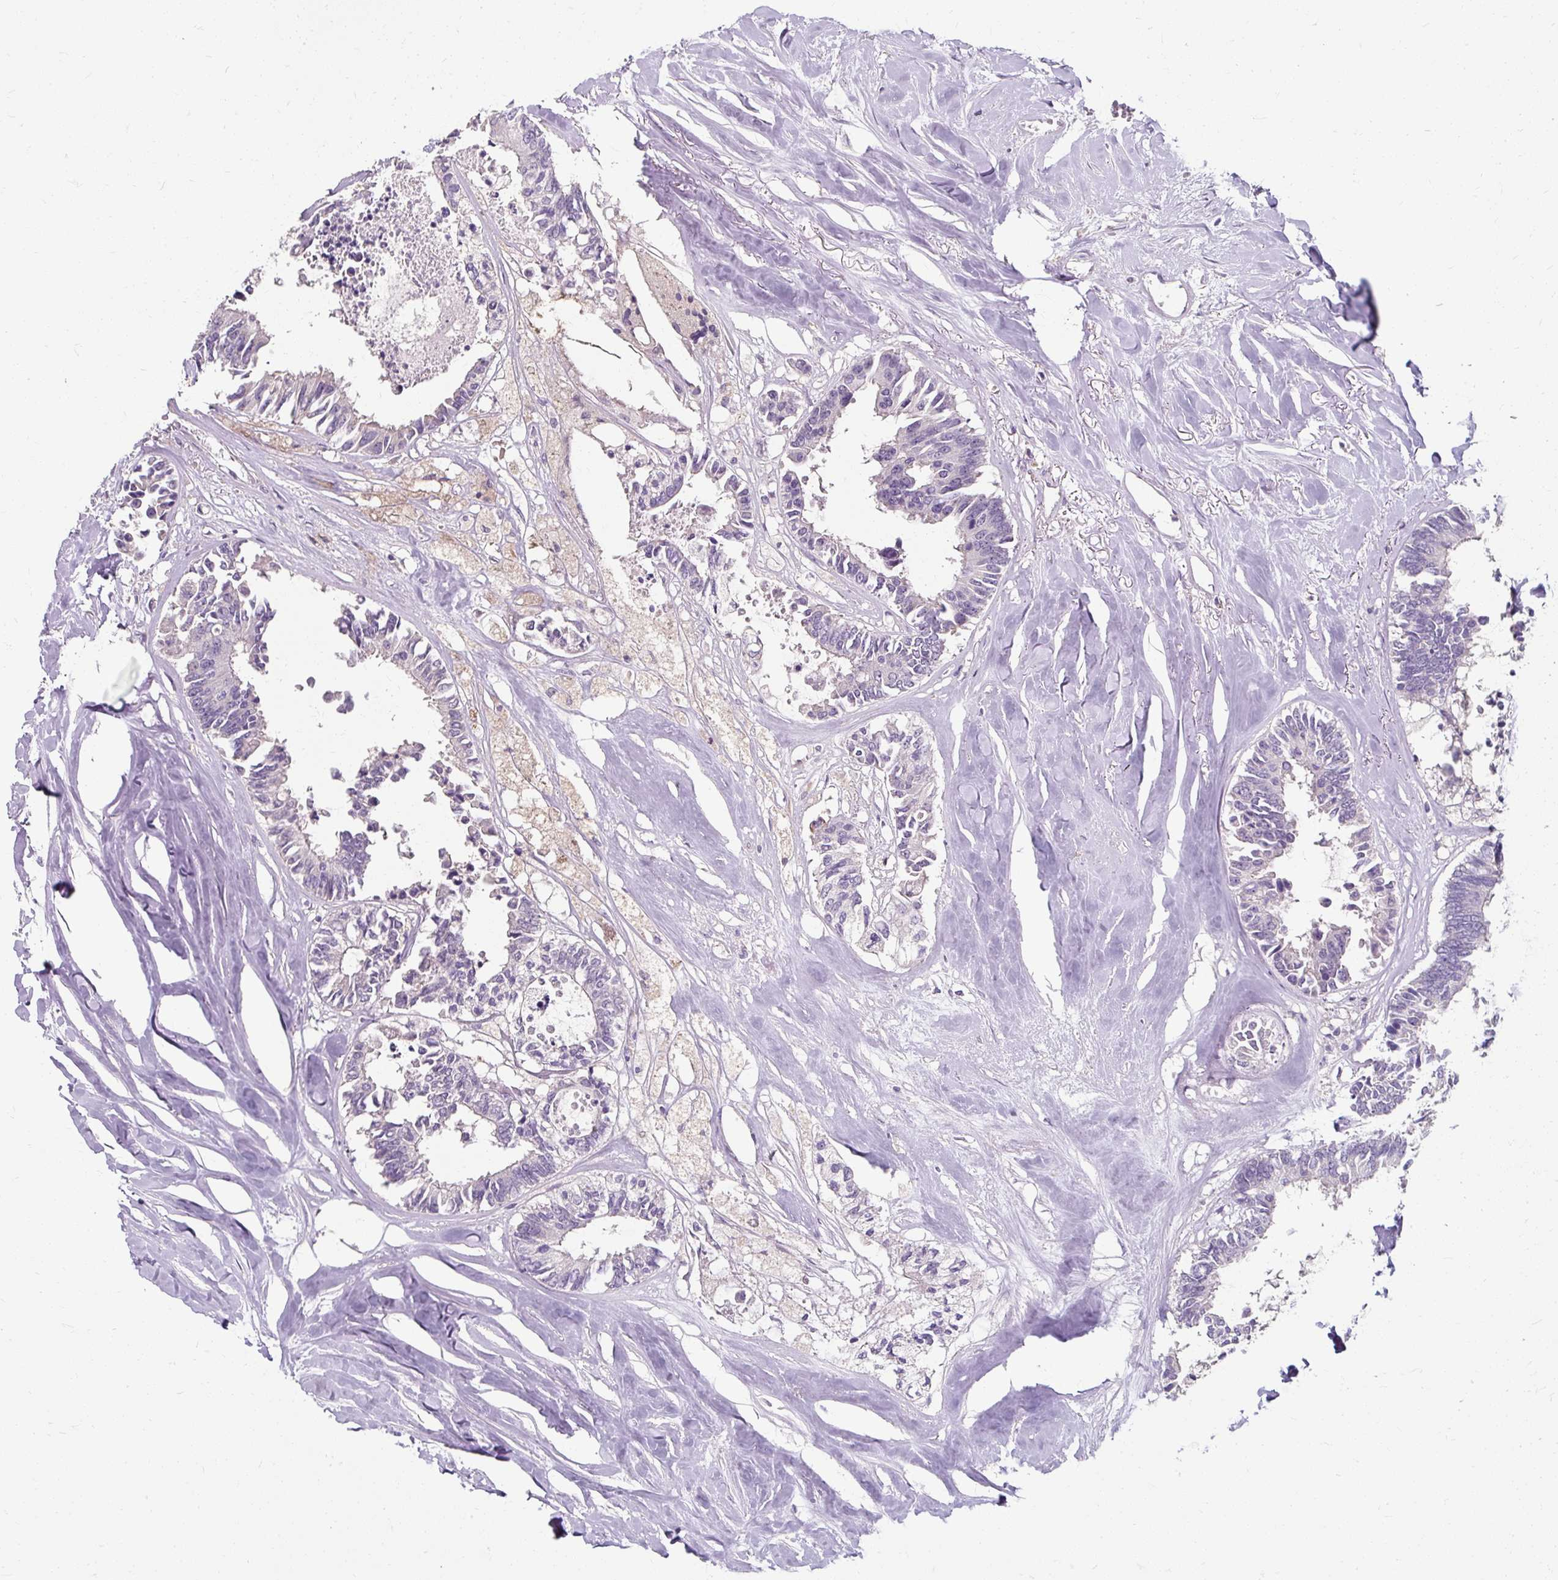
{"staining": {"intensity": "negative", "quantity": "none", "location": "none"}, "tissue": "colorectal cancer", "cell_type": "Tumor cells", "image_type": "cancer", "snomed": [{"axis": "morphology", "description": "Adenocarcinoma, NOS"}, {"axis": "topography", "description": "Colon"}, {"axis": "topography", "description": "Rectum"}], "caption": "Immunohistochemical staining of human colorectal cancer demonstrates no significant positivity in tumor cells.", "gene": "KLHL24", "patient": {"sex": "male", "age": 57}}